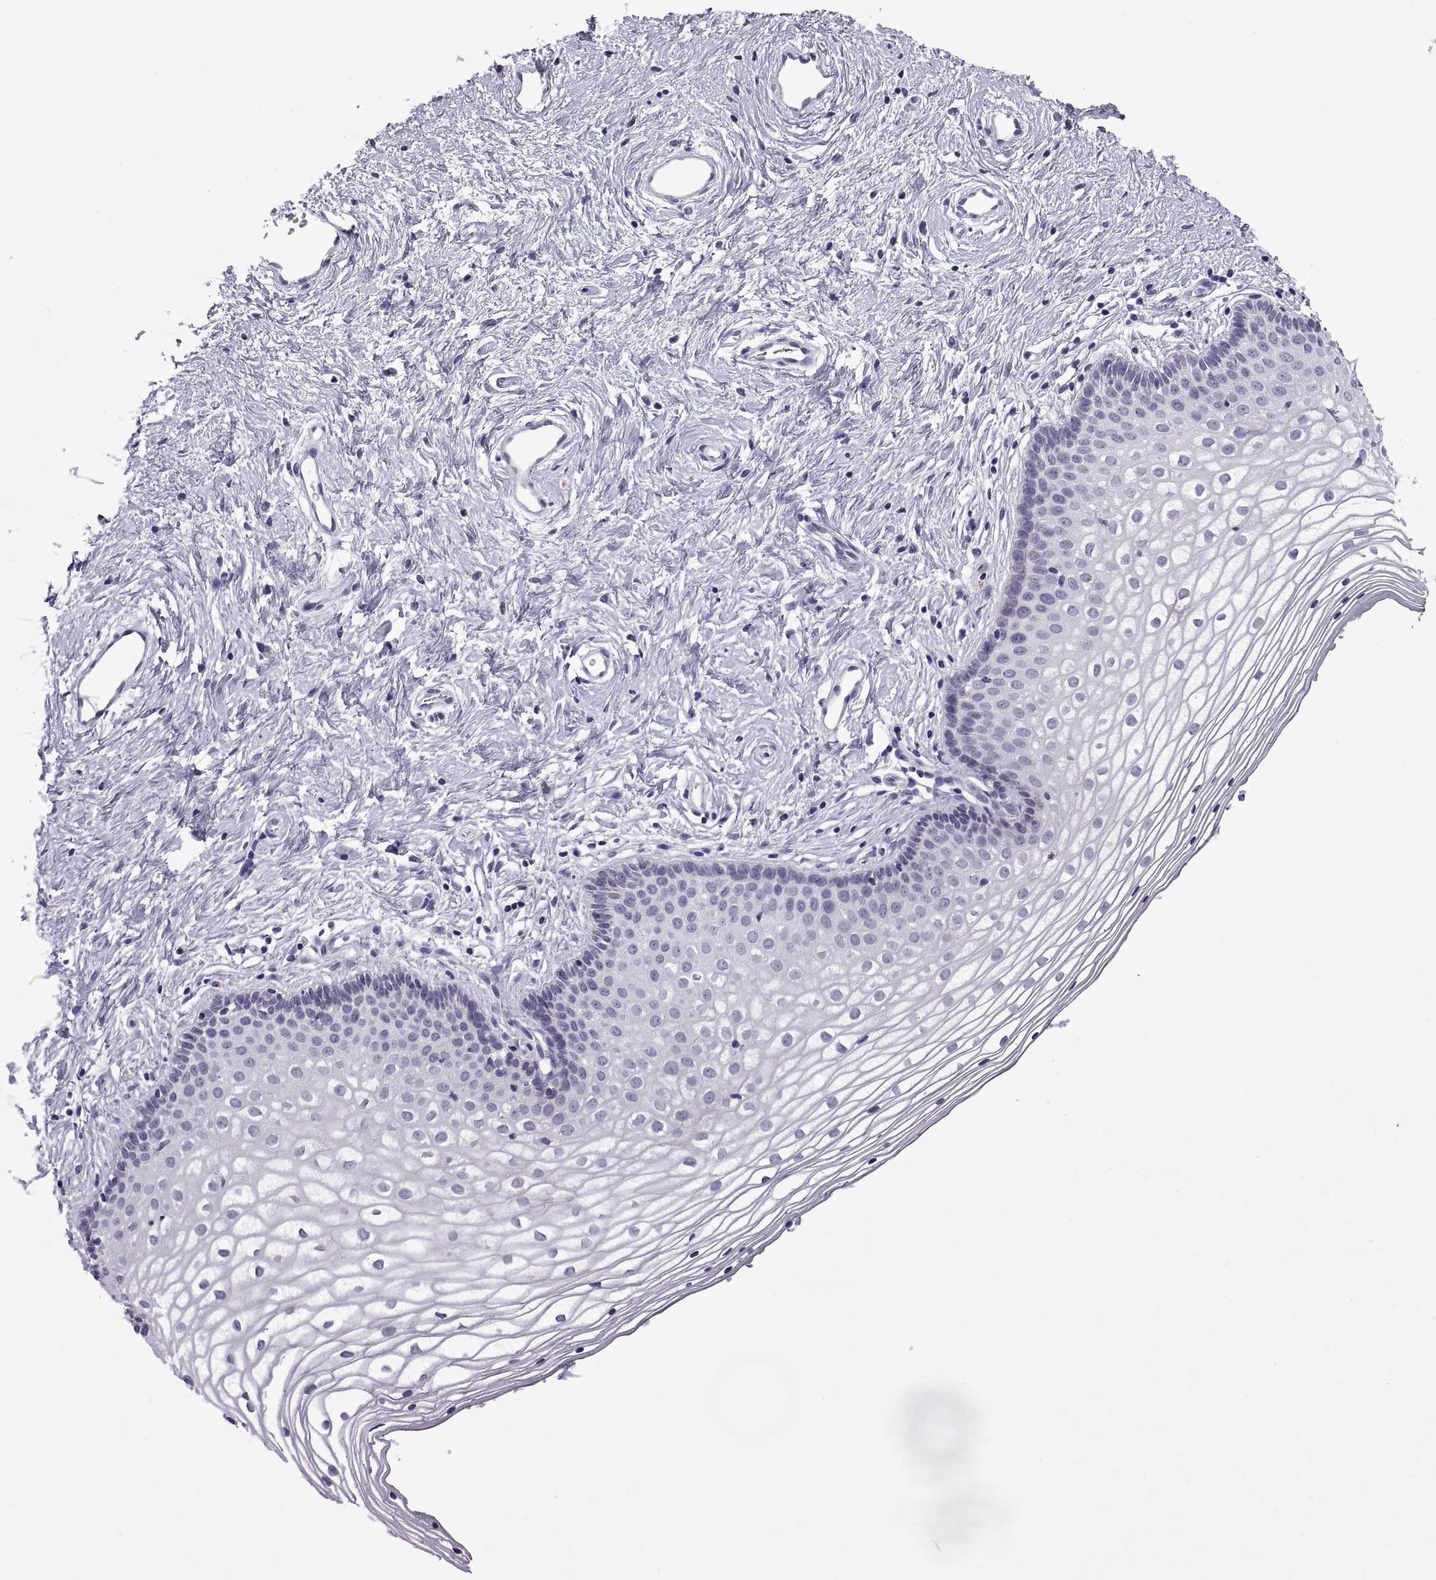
{"staining": {"intensity": "negative", "quantity": "none", "location": "none"}, "tissue": "vagina", "cell_type": "Squamous epithelial cells", "image_type": "normal", "snomed": [{"axis": "morphology", "description": "Normal tissue, NOS"}, {"axis": "topography", "description": "Vagina"}], "caption": "IHC photomicrograph of unremarkable vagina: human vagina stained with DAB shows no significant protein staining in squamous epithelial cells.", "gene": "MAGEB18", "patient": {"sex": "female", "age": 36}}